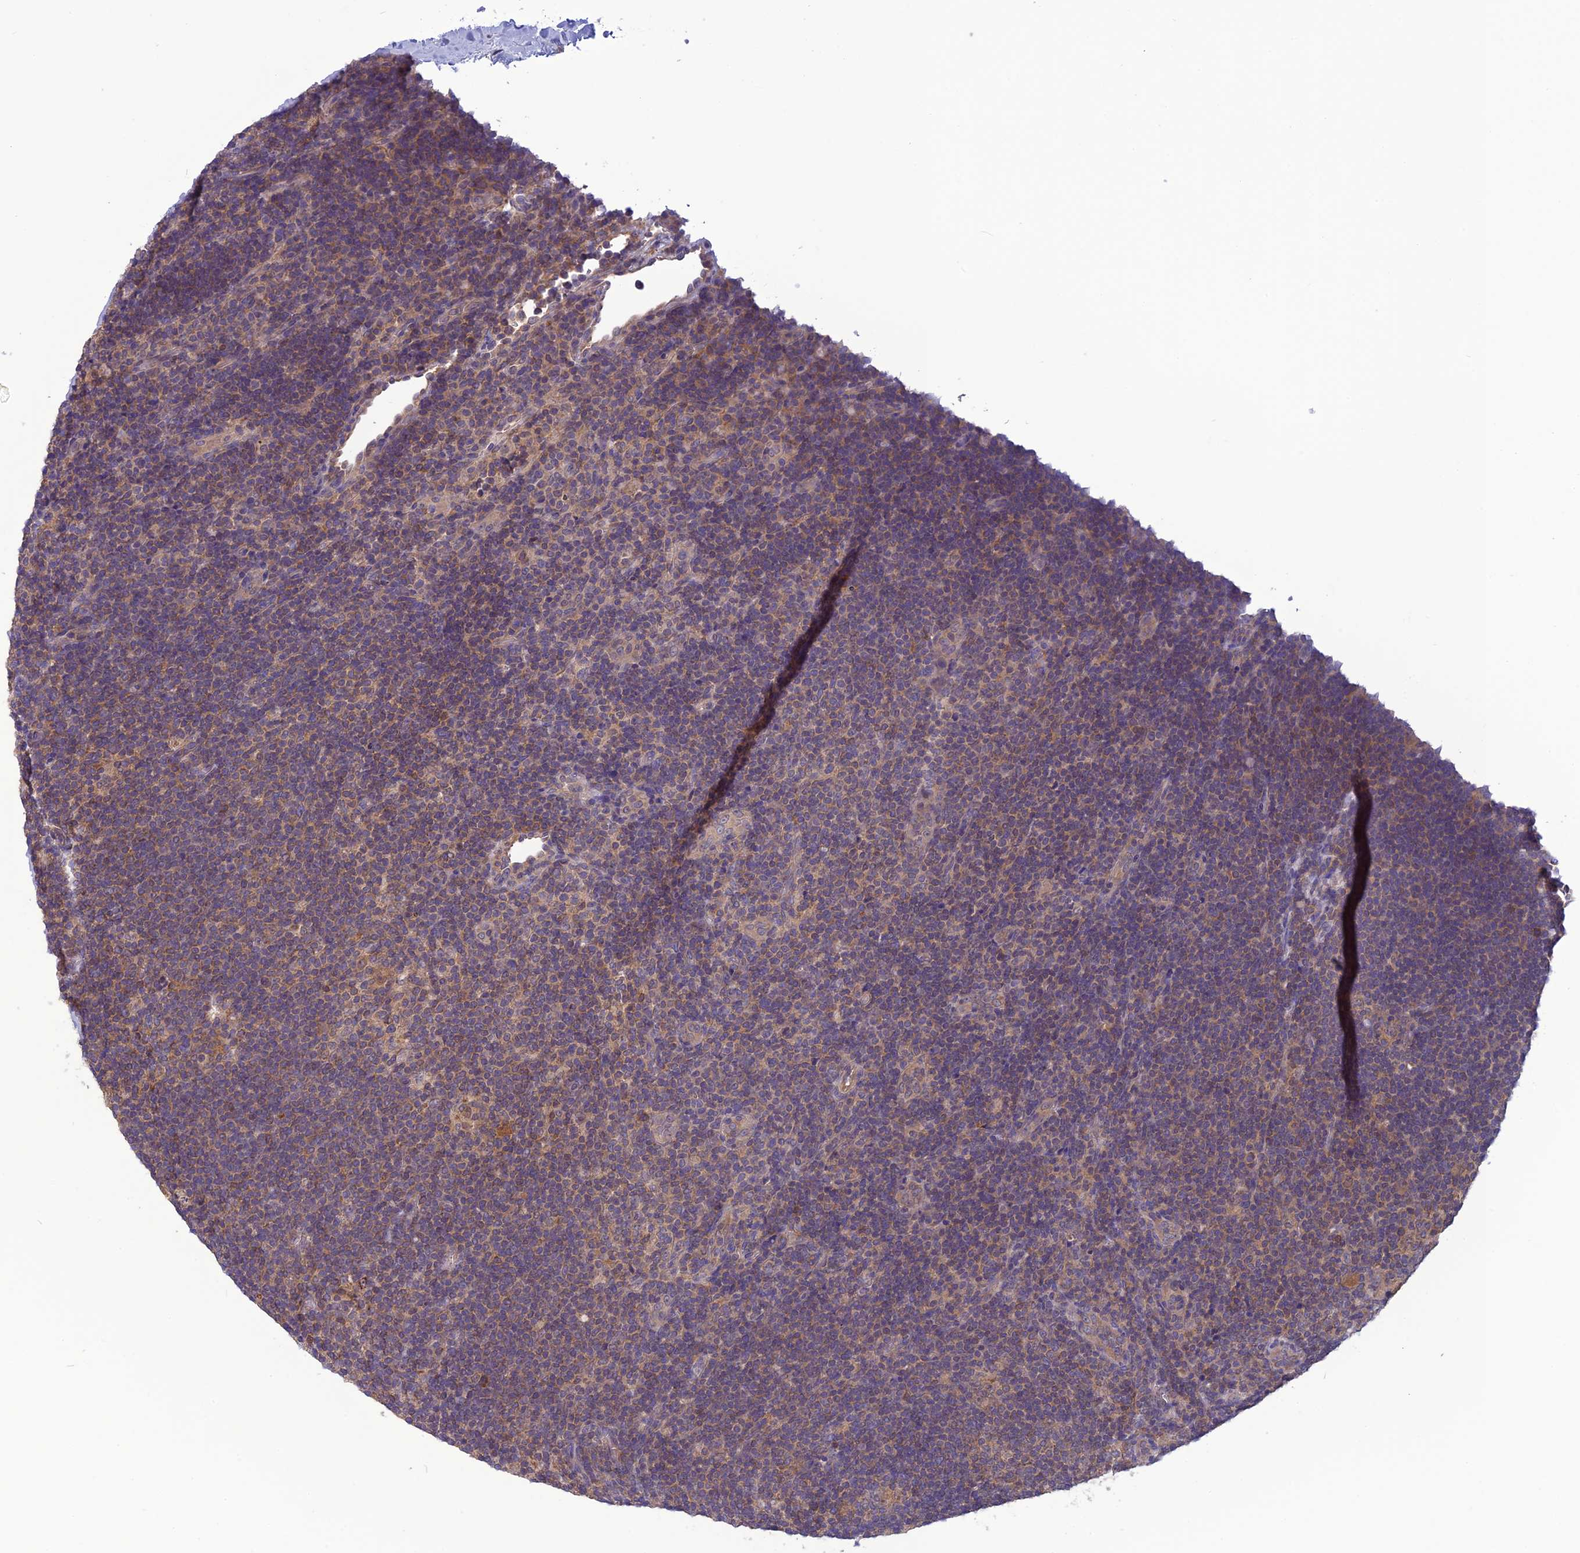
{"staining": {"intensity": "moderate", "quantity": ">75%", "location": "cytoplasmic/membranous"}, "tissue": "lymphoma", "cell_type": "Tumor cells", "image_type": "cancer", "snomed": [{"axis": "morphology", "description": "Hodgkin's disease, NOS"}, {"axis": "topography", "description": "Lymph node"}], "caption": "Human Hodgkin's disease stained with a protein marker demonstrates moderate staining in tumor cells.", "gene": "PSMF1", "patient": {"sex": "female", "age": 57}}